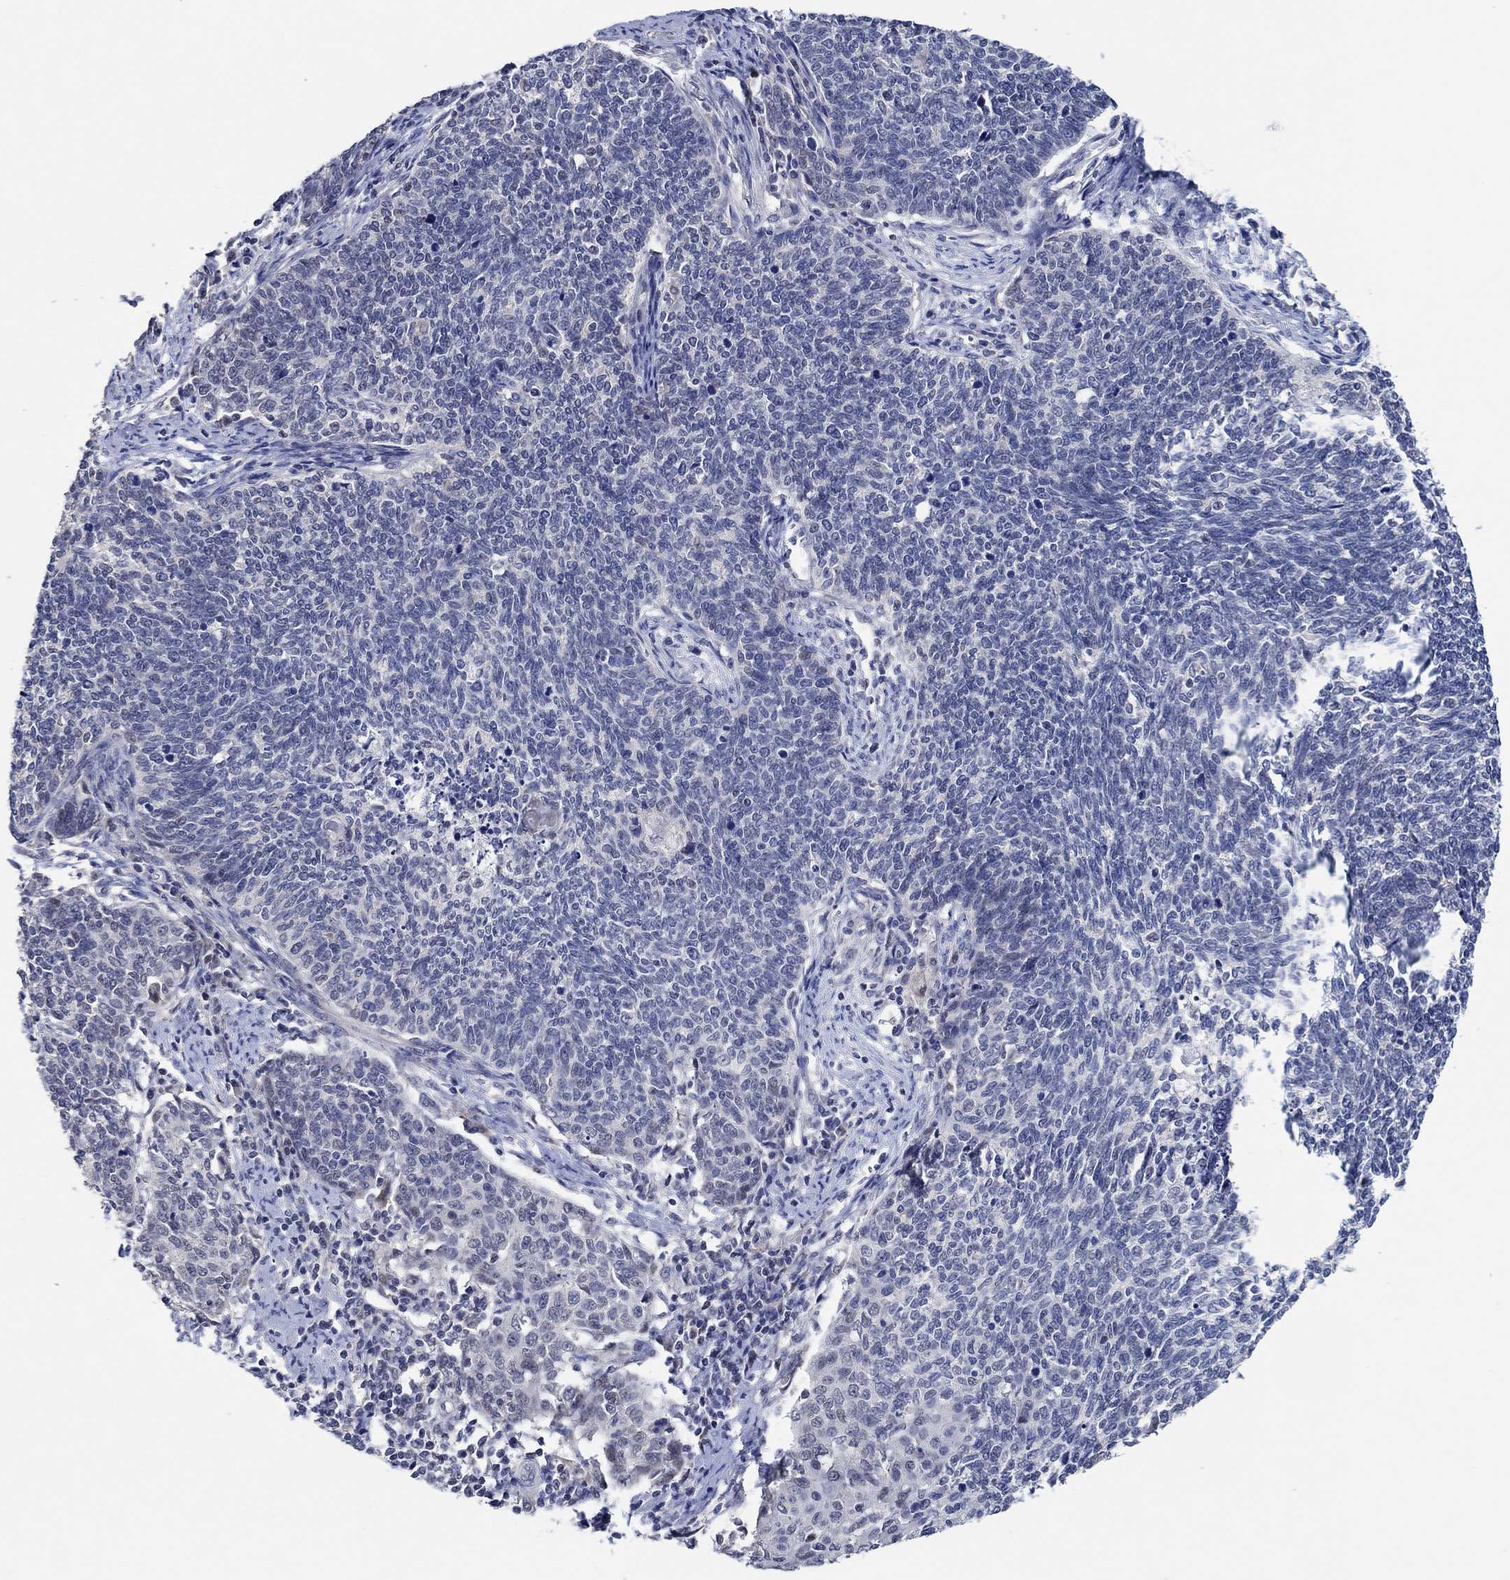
{"staining": {"intensity": "weak", "quantity": "<25%", "location": "cytoplasmic/membranous"}, "tissue": "cervical cancer", "cell_type": "Tumor cells", "image_type": "cancer", "snomed": [{"axis": "morphology", "description": "Squamous cell carcinoma, NOS"}, {"axis": "topography", "description": "Cervix"}], "caption": "Human cervical cancer stained for a protein using immunohistochemistry reveals no positivity in tumor cells.", "gene": "PRRT3", "patient": {"sex": "female", "age": 39}}